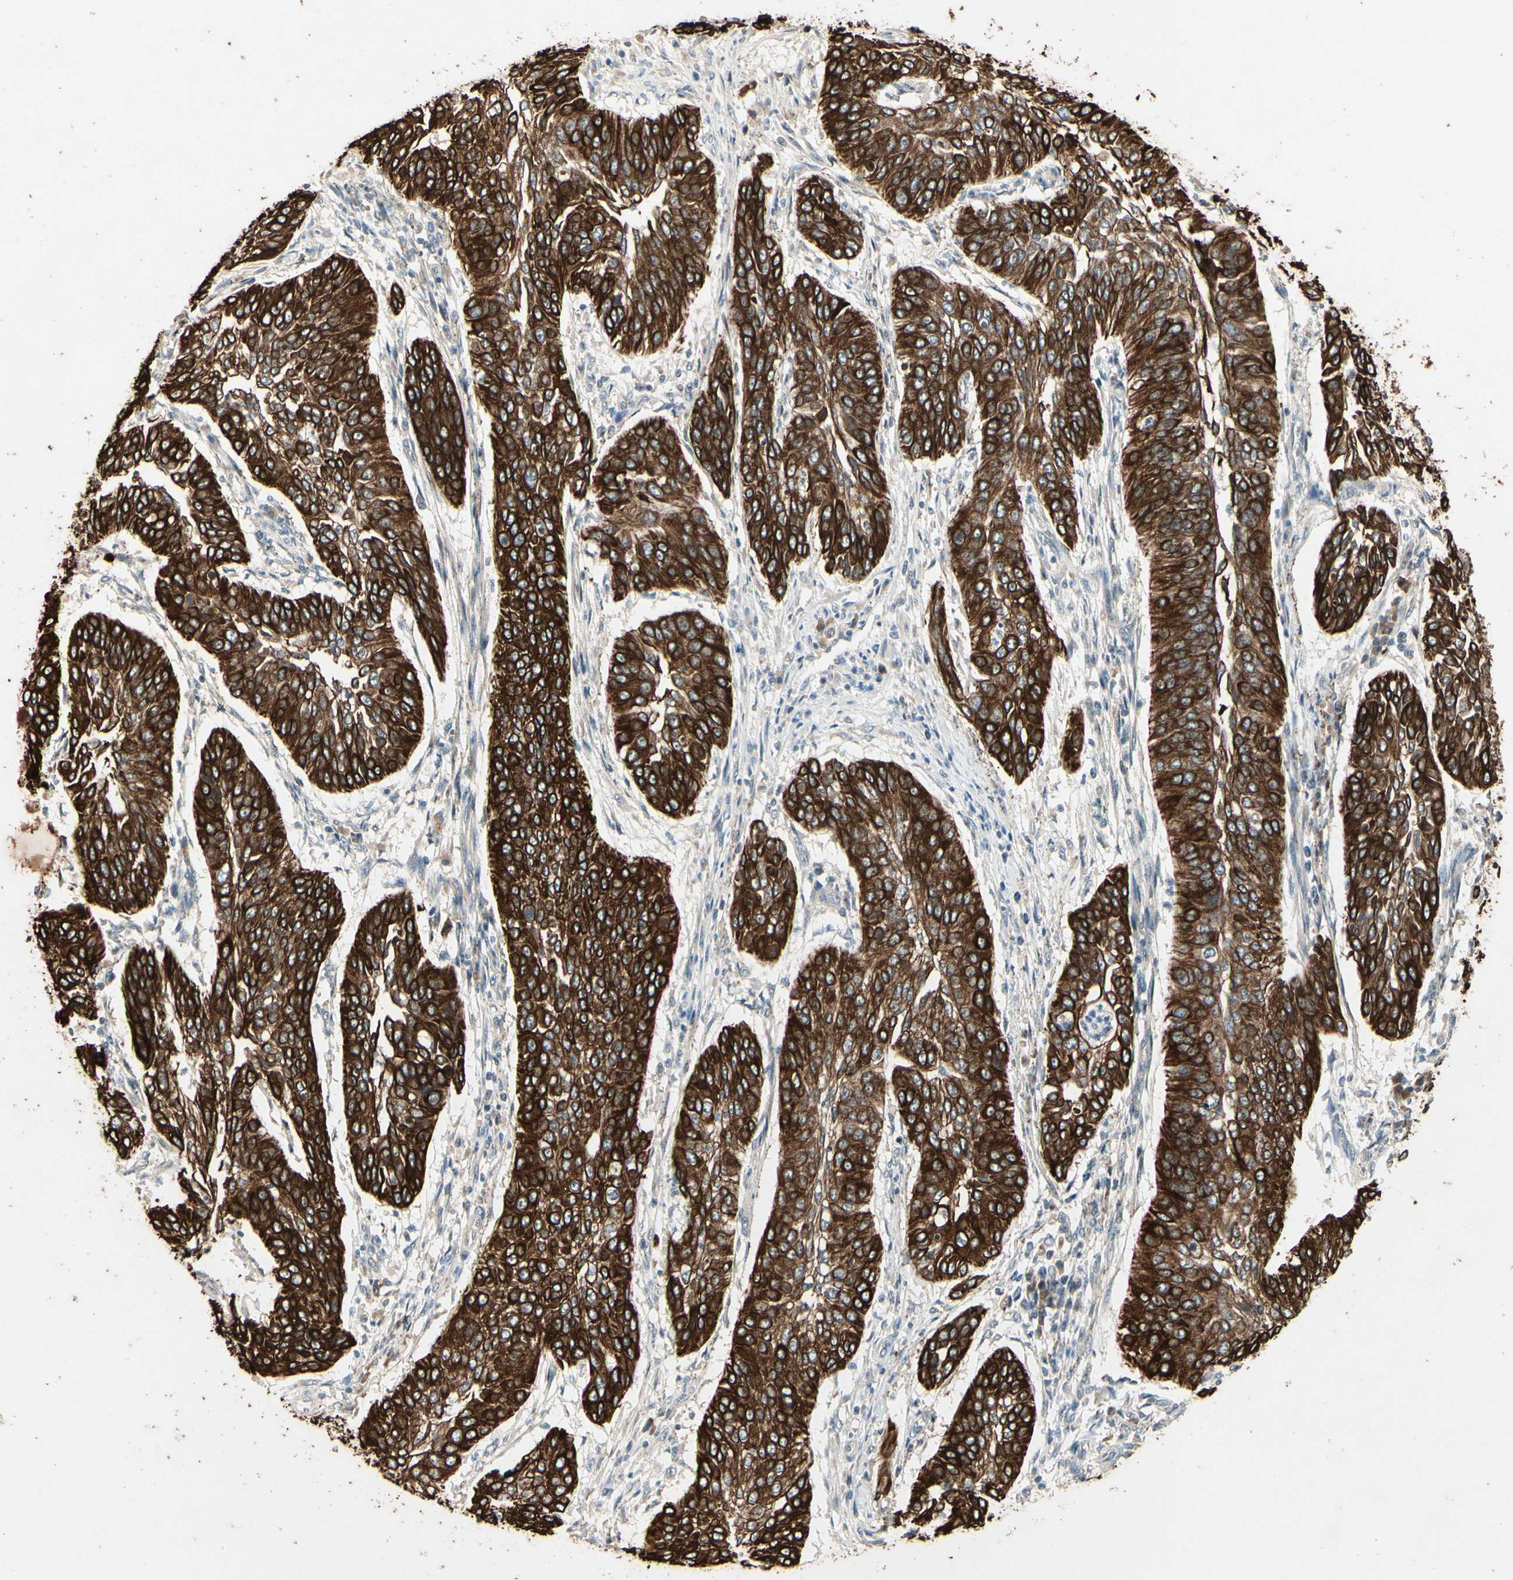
{"staining": {"intensity": "strong", "quantity": ">75%", "location": "cytoplasmic/membranous"}, "tissue": "cervical cancer", "cell_type": "Tumor cells", "image_type": "cancer", "snomed": [{"axis": "morphology", "description": "Normal tissue, NOS"}, {"axis": "morphology", "description": "Squamous cell carcinoma, NOS"}, {"axis": "topography", "description": "Cervix"}], "caption": "Immunohistochemistry micrograph of human squamous cell carcinoma (cervical) stained for a protein (brown), which shows high levels of strong cytoplasmic/membranous positivity in about >75% of tumor cells.", "gene": "SKIL", "patient": {"sex": "female", "age": 39}}